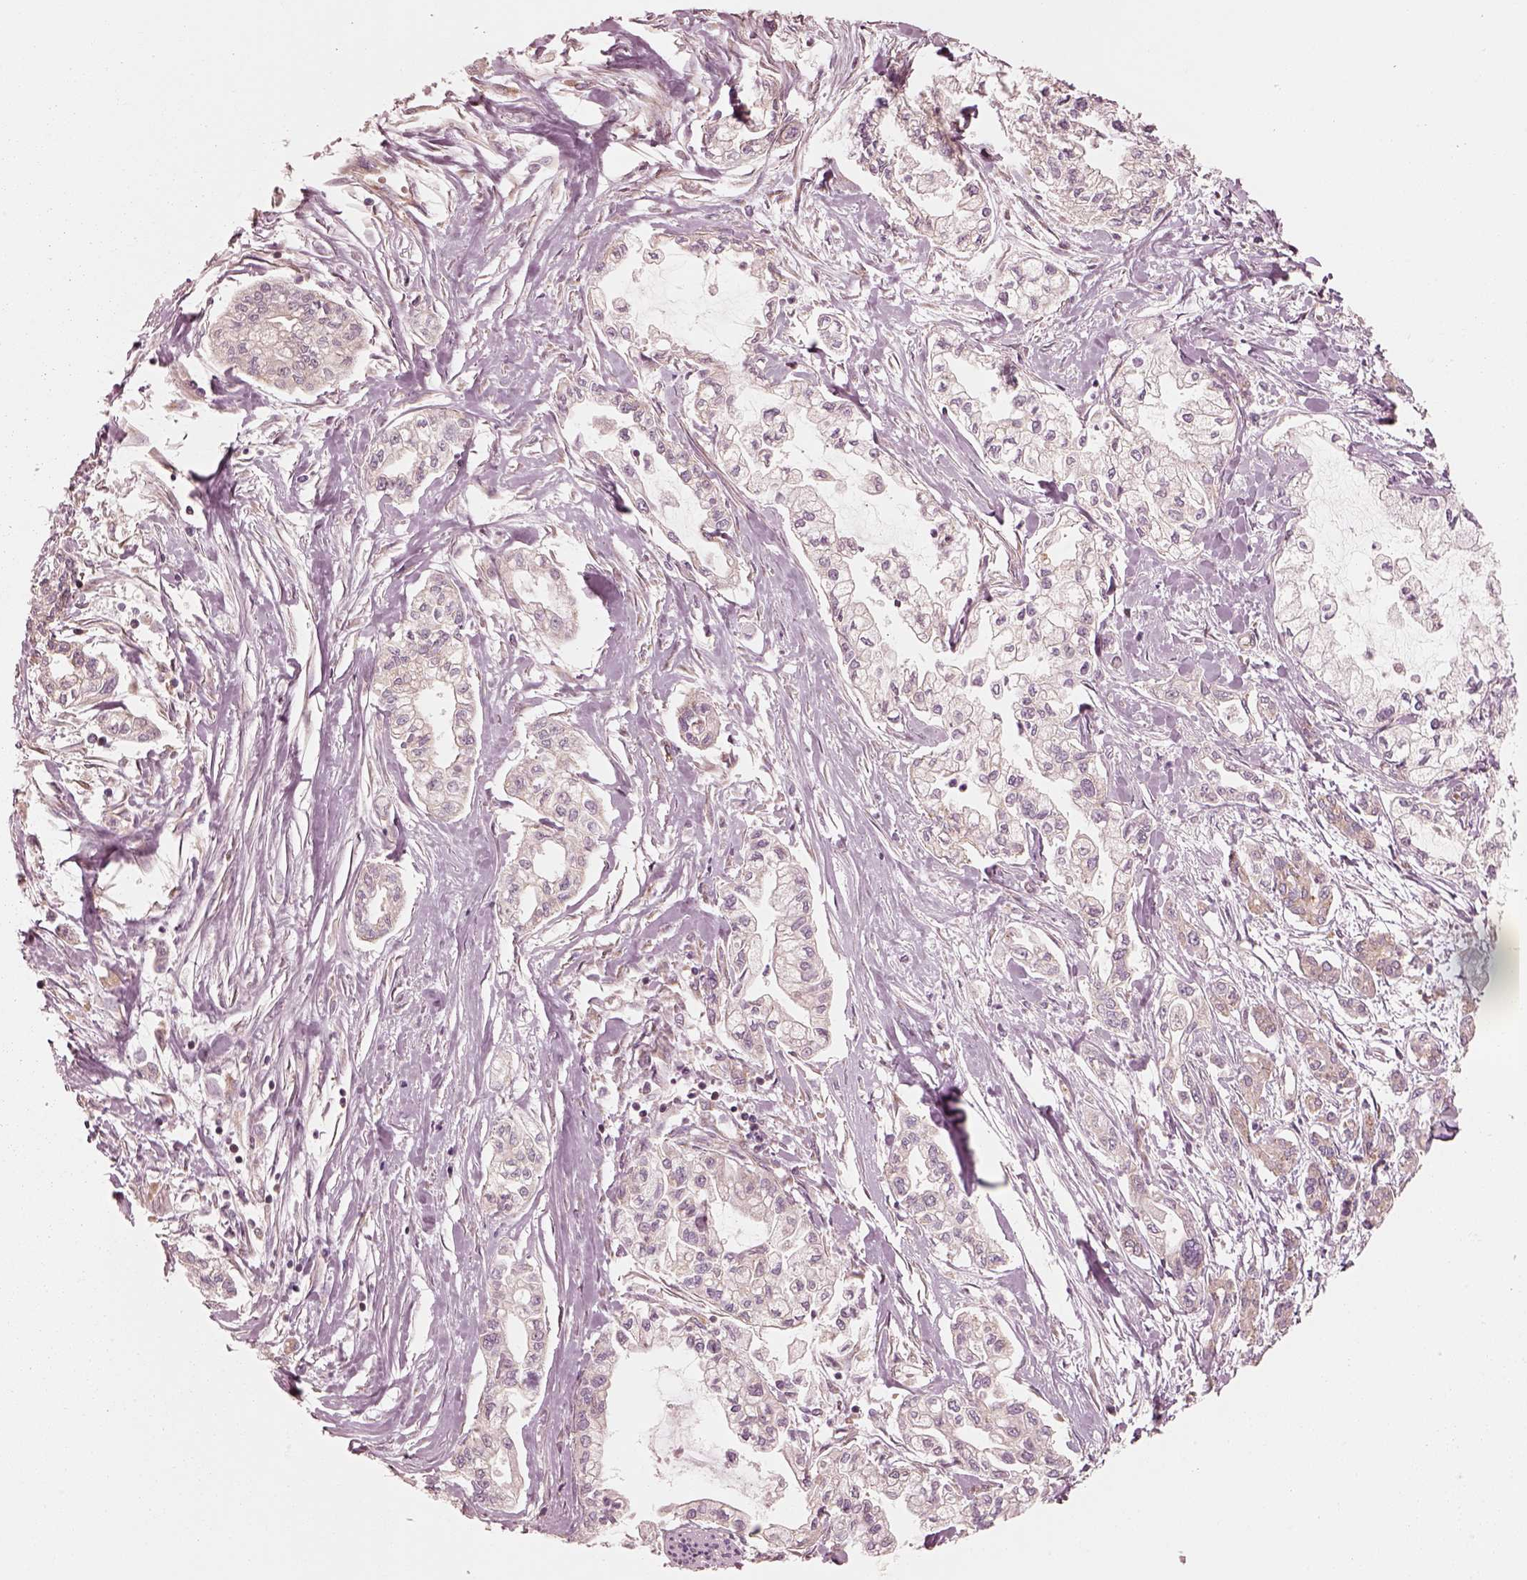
{"staining": {"intensity": "negative", "quantity": "none", "location": "none"}, "tissue": "pancreatic cancer", "cell_type": "Tumor cells", "image_type": "cancer", "snomed": [{"axis": "morphology", "description": "Adenocarcinoma, NOS"}, {"axis": "topography", "description": "Pancreas"}], "caption": "Immunohistochemistry of pancreatic cancer (adenocarcinoma) displays no expression in tumor cells.", "gene": "CNOT2", "patient": {"sex": "male", "age": 54}}